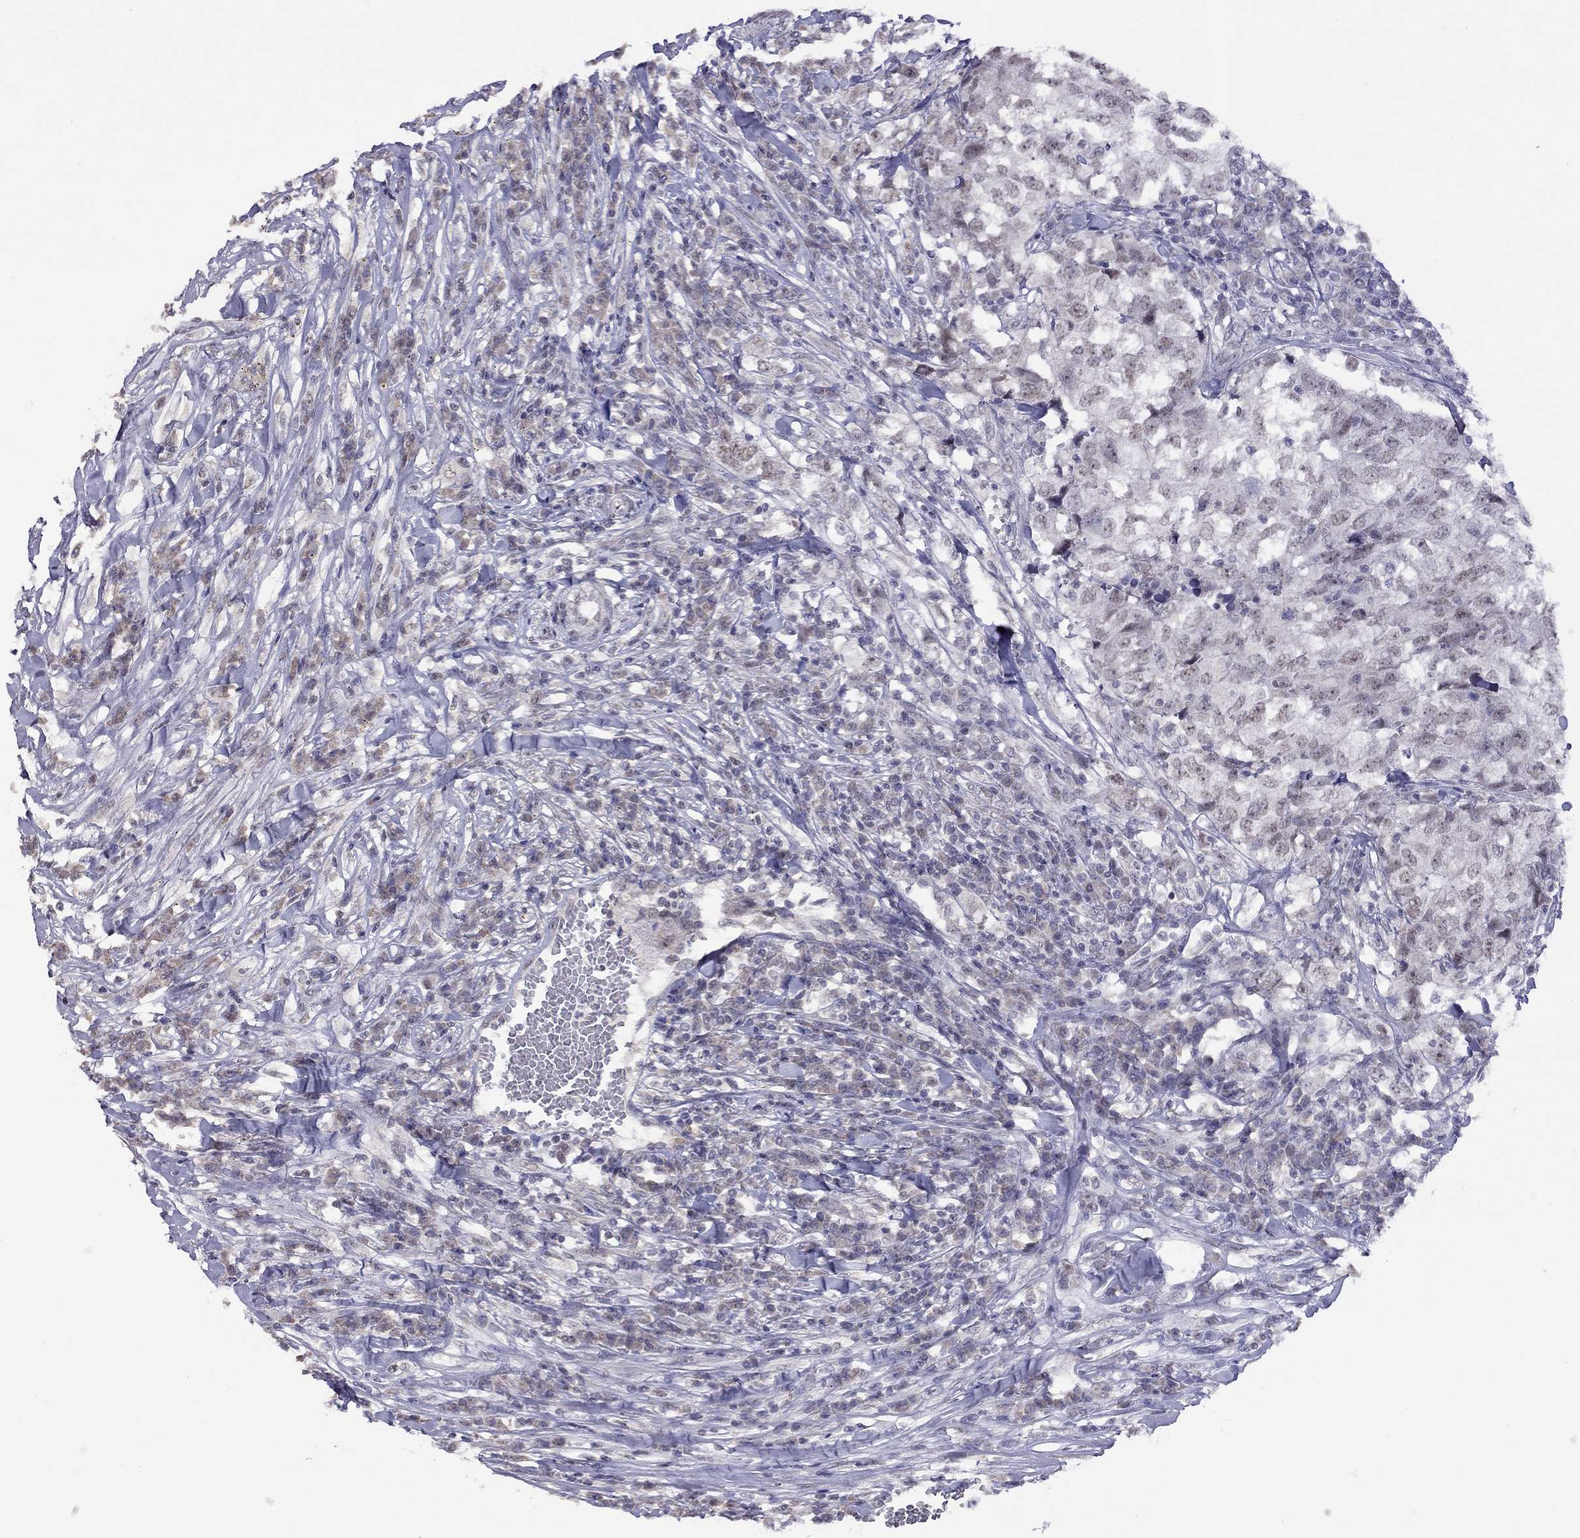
{"staining": {"intensity": "negative", "quantity": "none", "location": "none"}, "tissue": "breast cancer", "cell_type": "Tumor cells", "image_type": "cancer", "snomed": [{"axis": "morphology", "description": "Duct carcinoma"}, {"axis": "topography", "description": "Breast"}], "caption": "Tumor cells show no significant protein expression in breast cancer (intraductal carcinoma).", "gene": "HES5", "patient": {"sex": "female", "age": 30}}